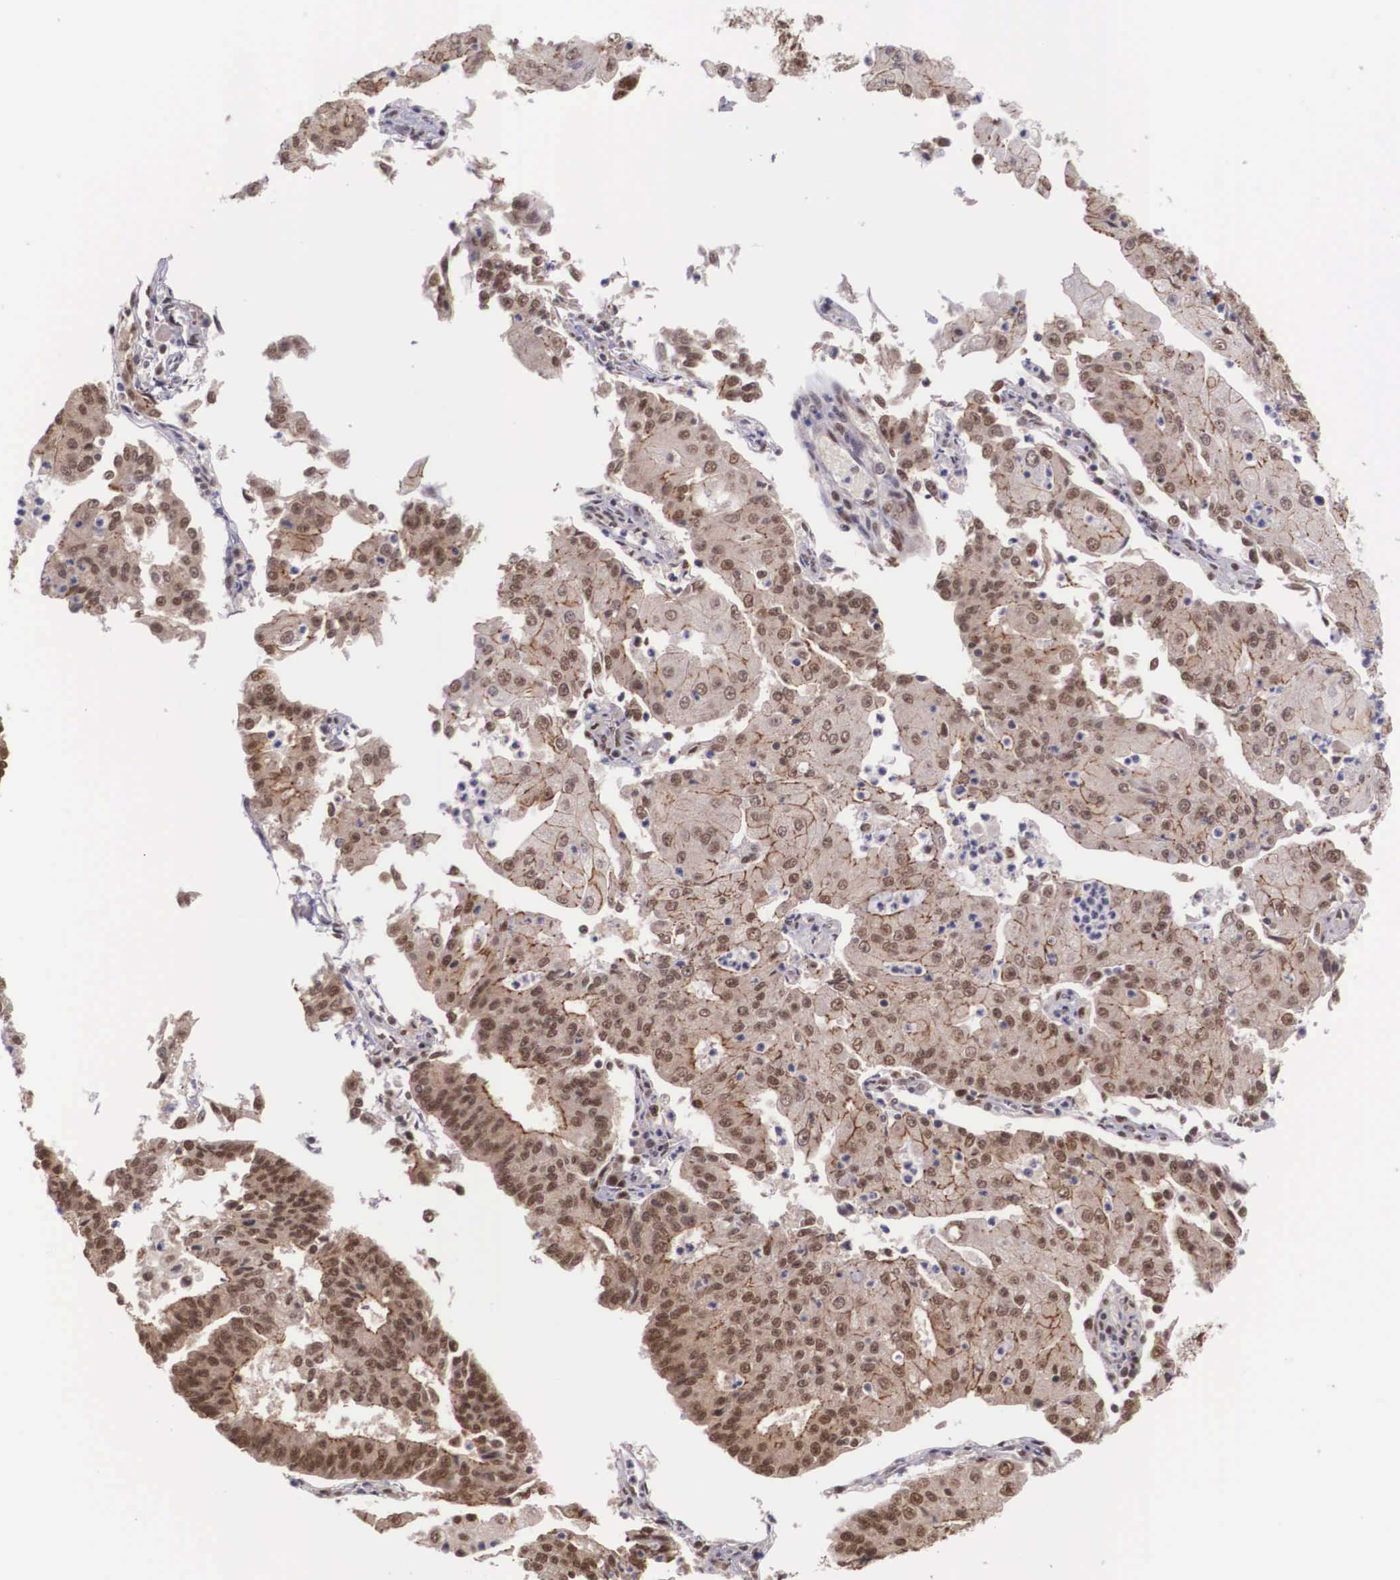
{"staining": {"intensity": "strong", "quantity": ">75%", "location": "cytoplasmic/membranous,nuclear"}, "tissue": "endometrial cancer", "cell_type": "Tumor cells", "image_type": "cancer", "snomed": [{"axis": "morphology", "description": "Adenocarcinoma, NOS"}, {"axis": "topography", "description": "Endometrium"}], "caption": "Immunohistochemistry of human adenocarcinoma (endometrial) shows high levels of strong cytoplasmic/membranous and nuclear positivity in about >75% of tumor cells.", "gene": "POLR2F", "patient": {"sex": "female", "age": 56}}